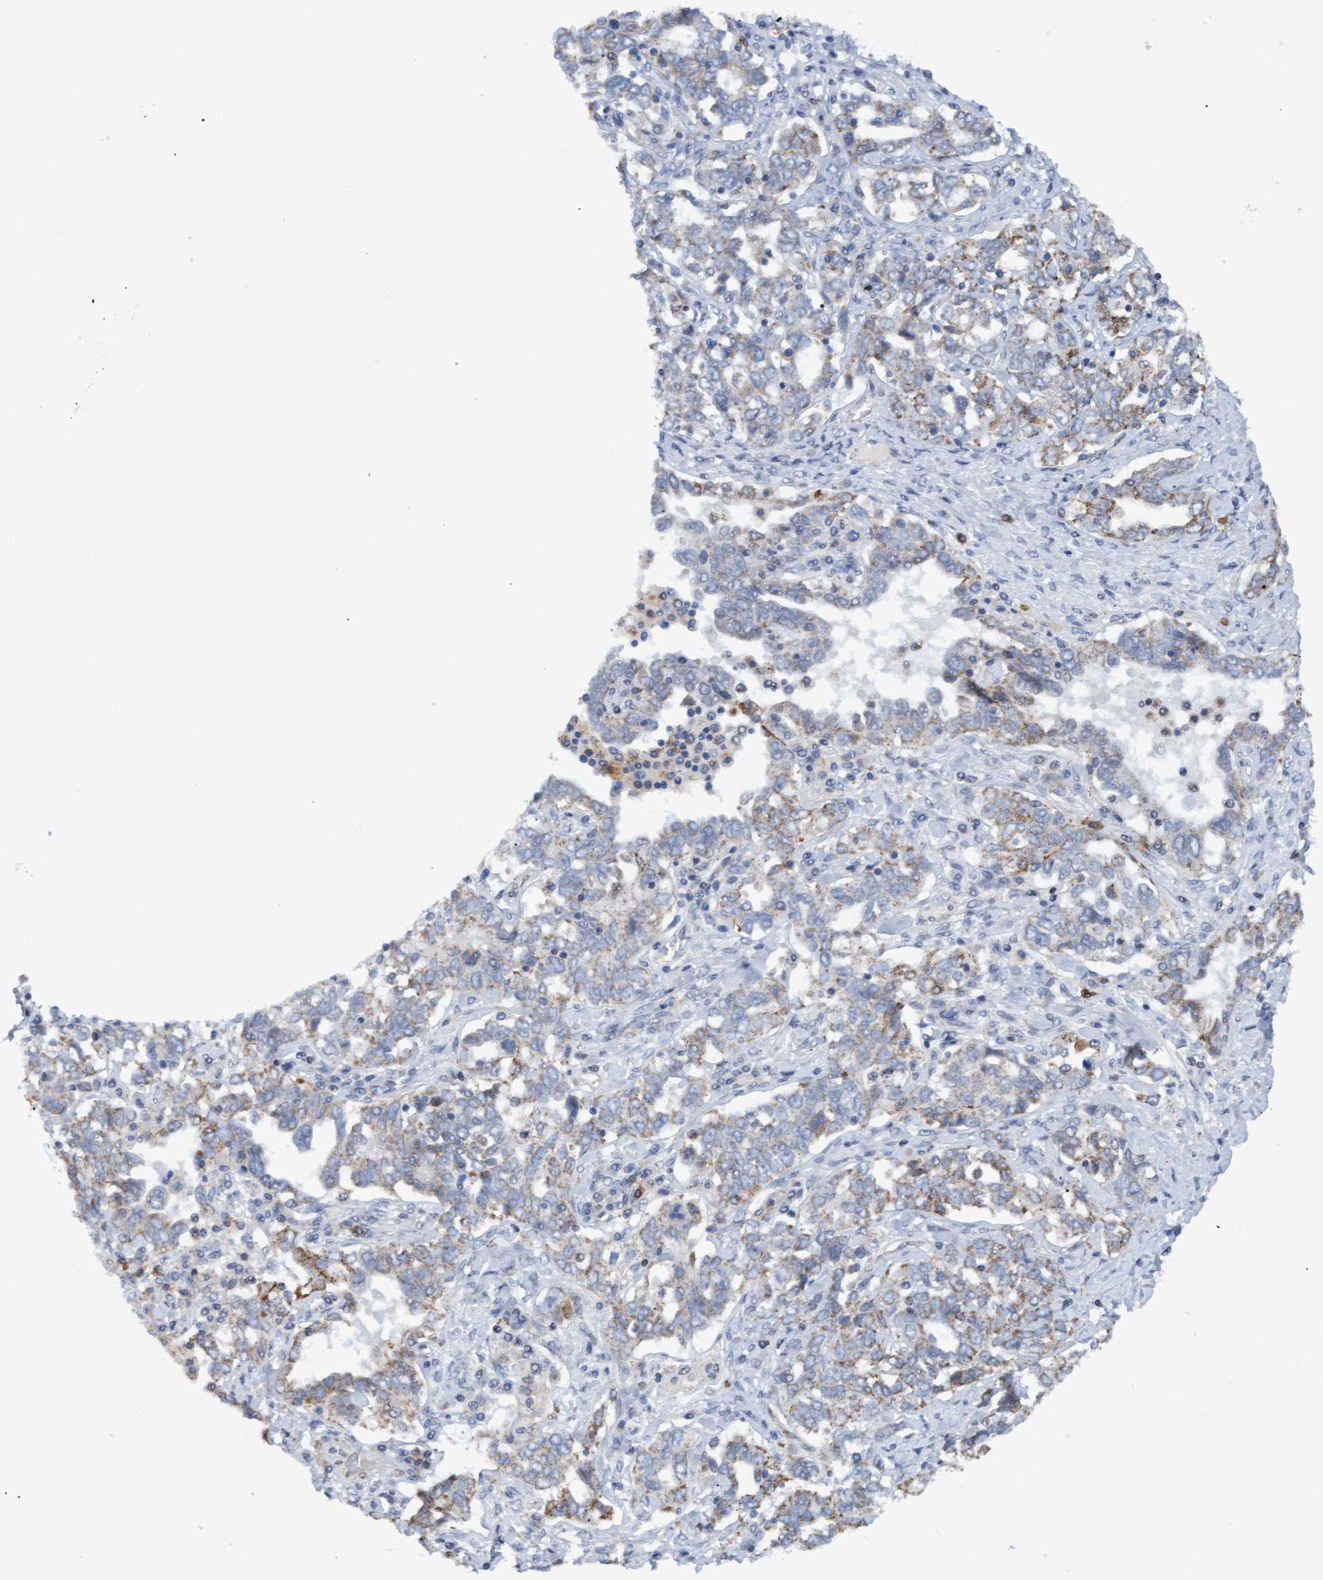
{"staining": {"intensity": "weak", "quantity": "<25%", "location": "cytoplasmic/membranous"}, "tissue": "ovarian cancer", "cell_type": "Tumor cells", "image_type": "cancer", "snomed": [{"axis": "morphology", "description": "Cystadenocarcinoma, mucinous, NOS"}, {"axis": "topography", "description": "Ovary"}], "caption": "Photomicrograph shows no significant protein staining in tumor cells of ovarian cancer (mucinous cystadenocarcinoma). (Brightfield microscopy of DAB (3,3'-diaminobenzidine) immunohistochemistry at high magnification).", "gene": "MGLL", "patient": {"sex": "female", "age": 73}}